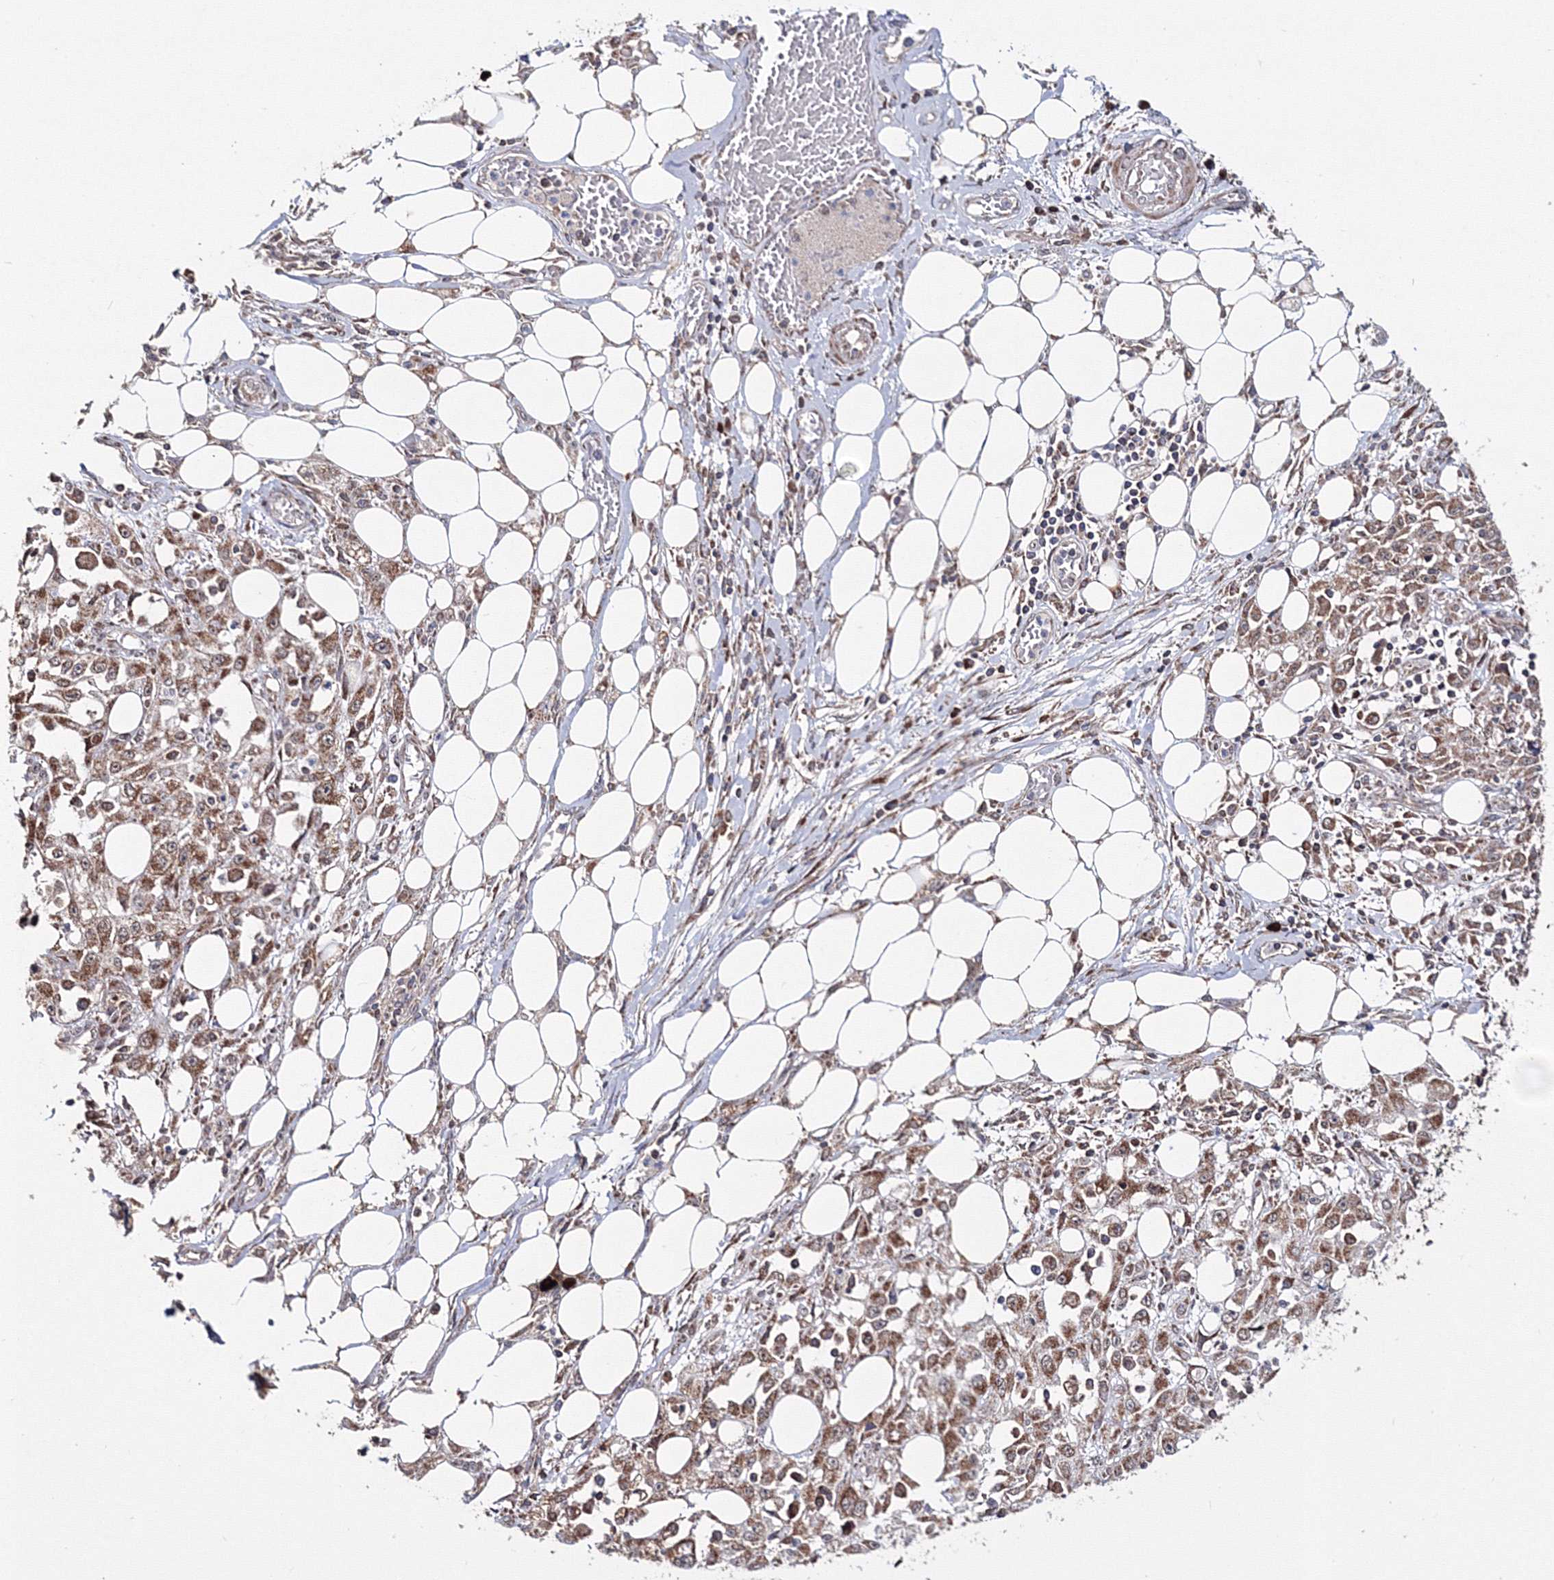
{"staining": {"intensity": "moderate", "quantity": ">75%", "location": "cytoplasmic/membranous"}, "tissue": "skin cancer", "cell_type": "Tumor cells", "image_type": "cancer", "snomed": [{"axis": "morphology", "description": "Squamous cell carcinoma, NOS"}, {"axis": "morphology", "description": "Squamous cell carcinoma, metastatic, NOS"}, {"axis": "topography", "description": "Skin"}, {"axis": "topography", "description": "Lymph node"}], "caption": "Tumor cells demonstrate medium levels of moderate cytoplasmic/membranous staining in approximately >75% of cells in skin metastatic squamous cell carcinoma. (brown staining indicates protein expression, while blue staining denotes nuclei).", "gene": "PEX13", "patient": {"sex": "male", "age": 75}}